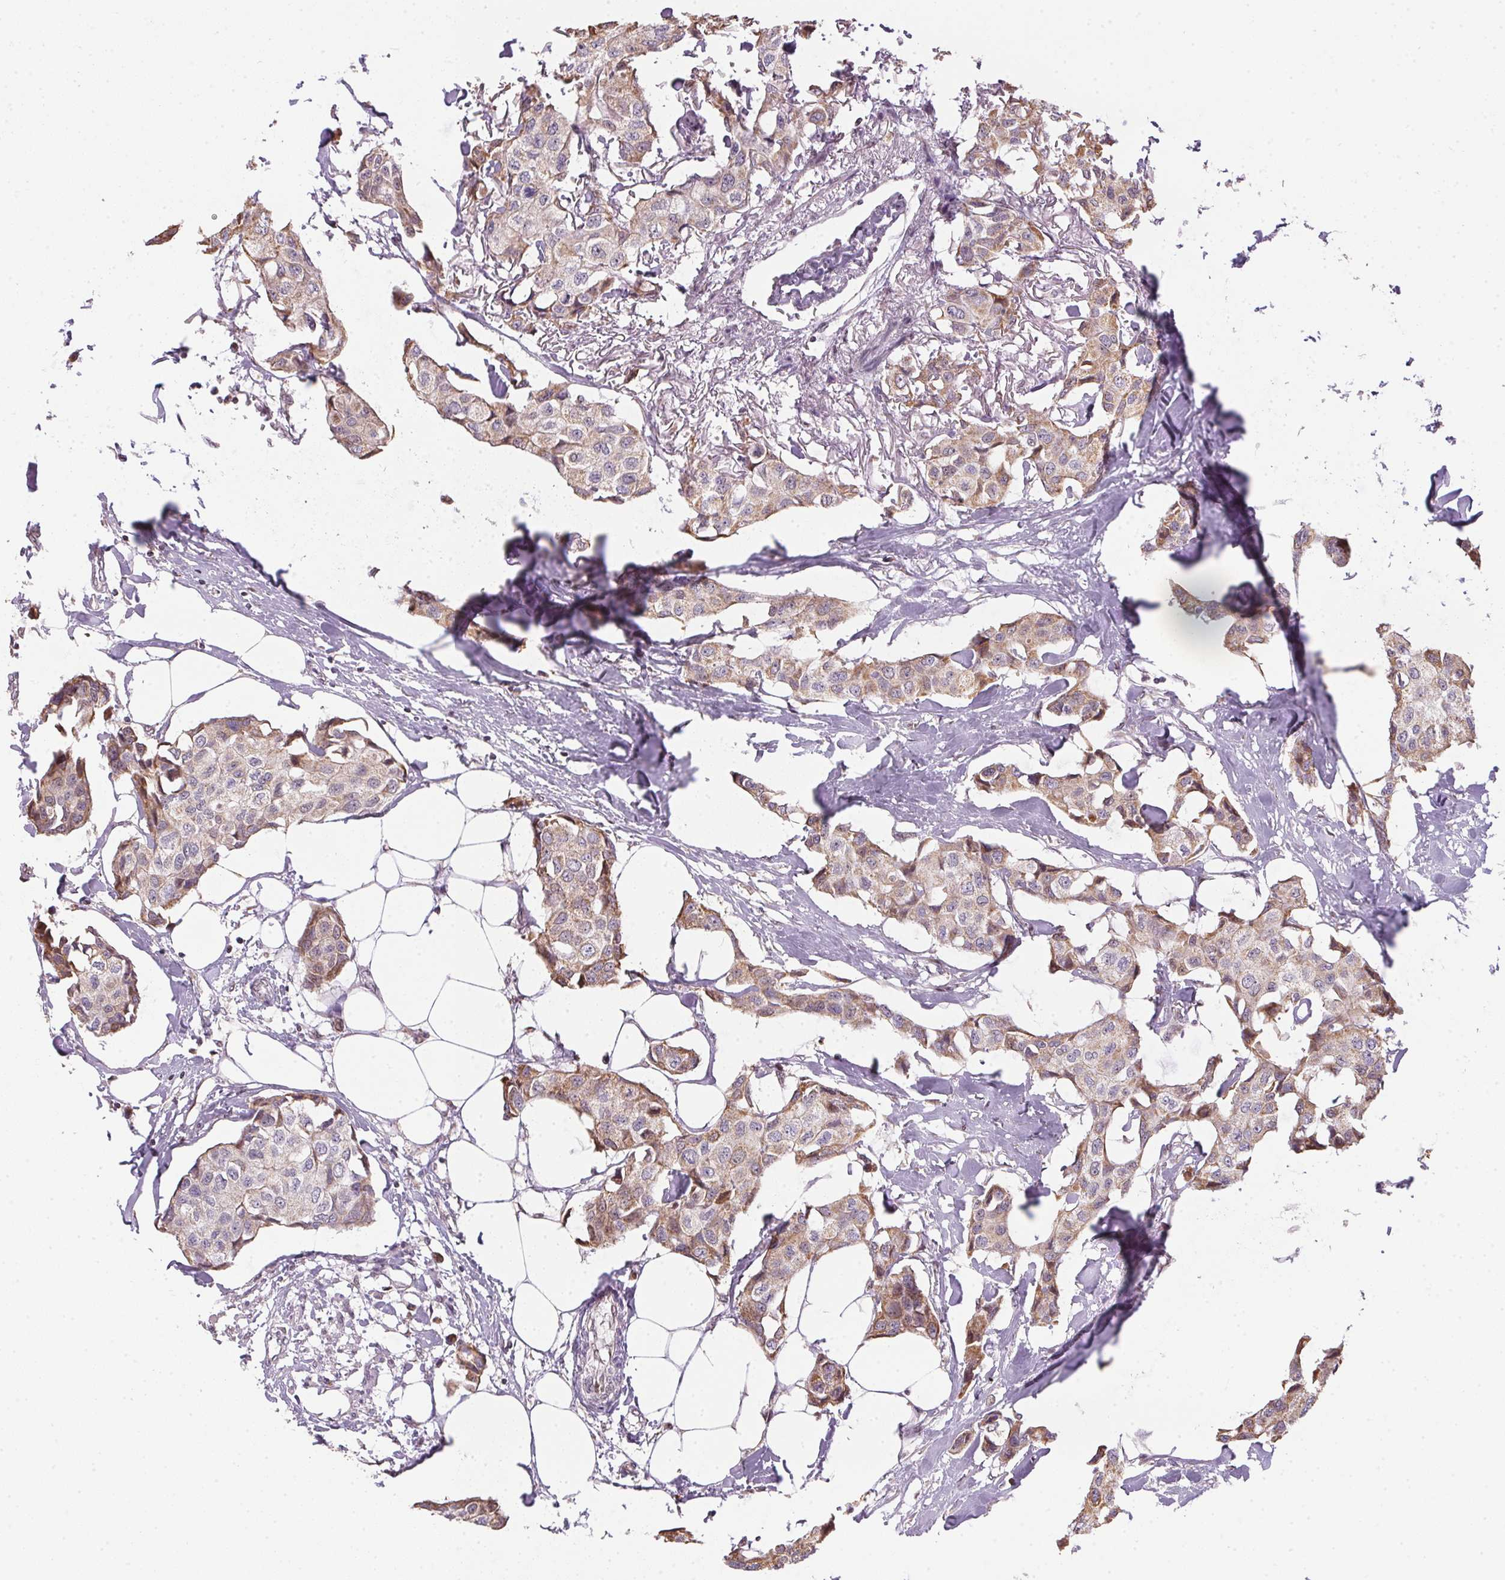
{"staining": {"intensity": "weak", "quantity": "25%-75%", "location": "cytoplasmic/membranous"}, "tissue": "breast cancer", "cell_type": "Tumor cells", "image_type": "cancer", "snomed": [{"axis": "morphology", "description": "Duct carcinoma"}, {"axis": "topography", "description": "Breast"}], "caption": "The histopathology image exhibits immunohistochemical staining of breast cancer. There is weak cytoplasmic/membranous positivity is seen in about 25%-75% of tumor cells. (Brightfield microscopy of DAB IHC at high magnification).", "gene": "SC5D", "patient": {"sex": "female", "age": 80}}